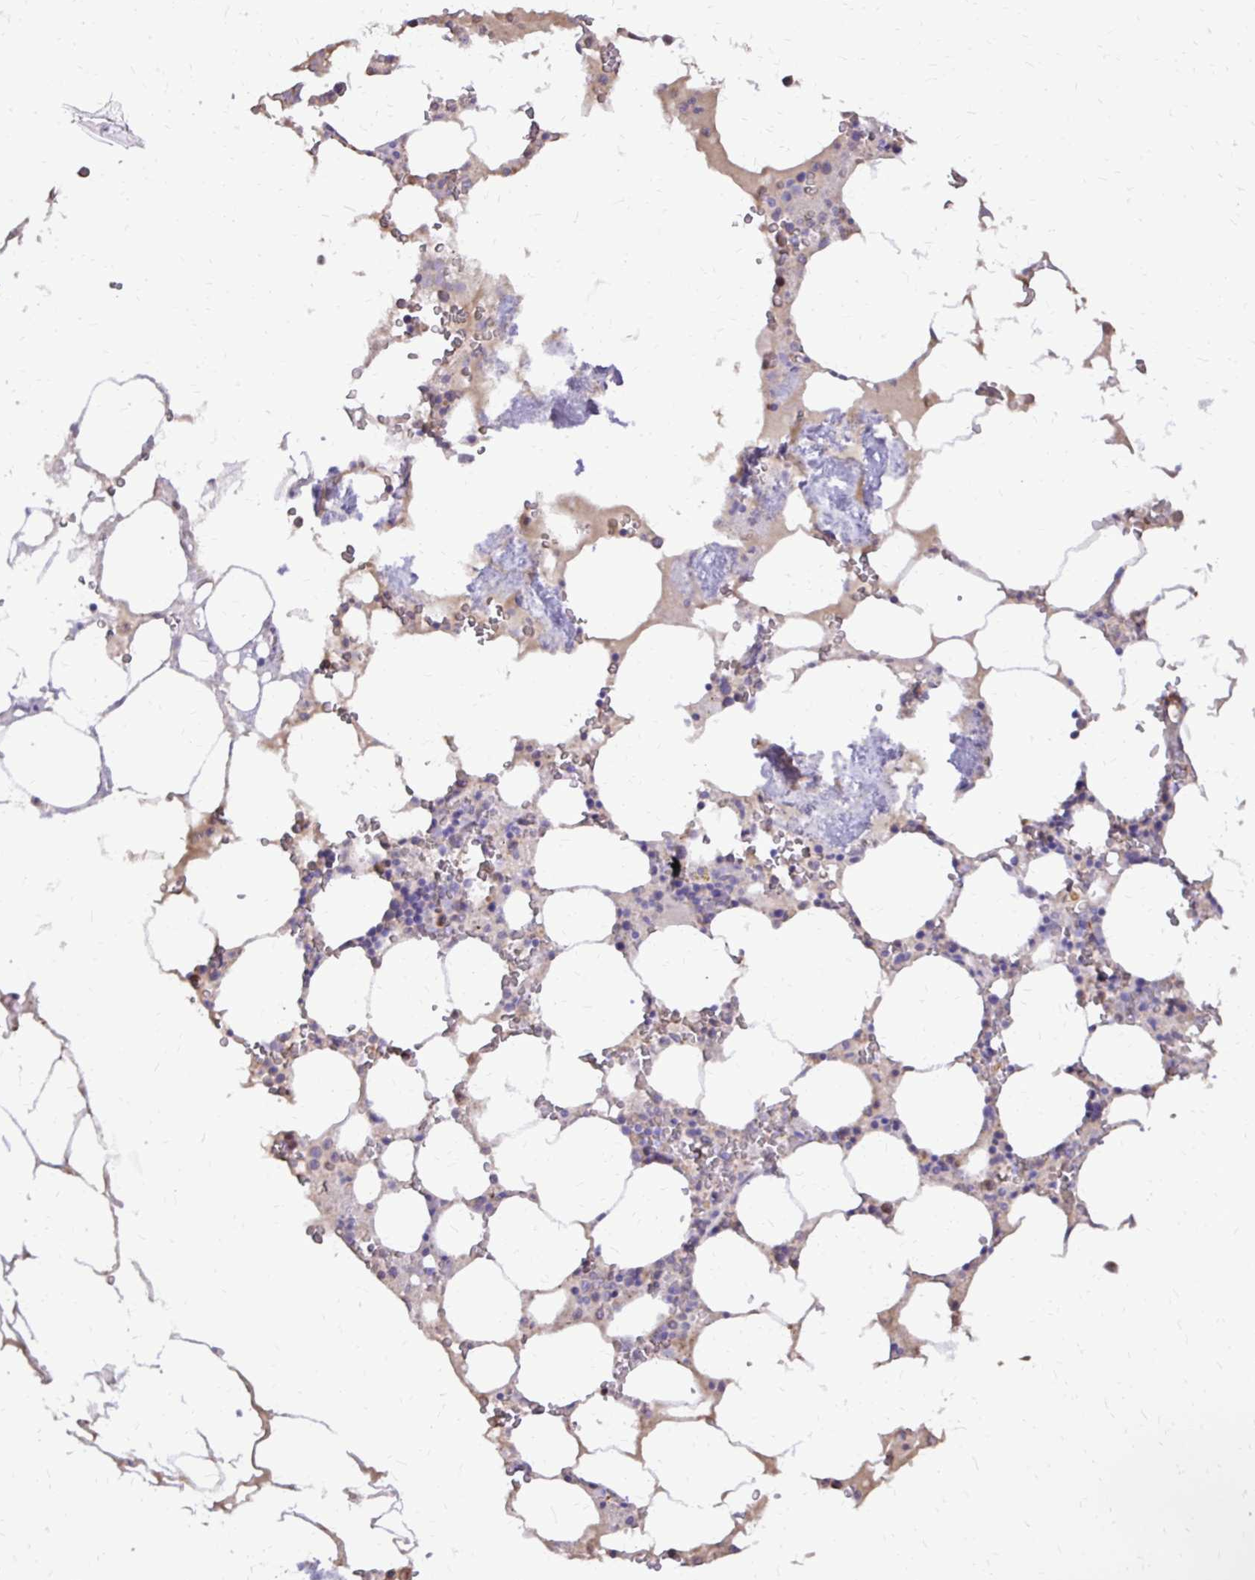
{"staining": {"intensity": "weak", "quantity": "<25%", "location": "cytoplasmic/membranous"}, "tissue": "bone marrow", "cell_type": "Hematopoietic cells", "image_type": "normal", "snomed": [{"axis": "morphology", "description": "Normal tissue, NOS"}, {"axis": "topography", "description": "Bone marrow"}], "caption": "A micrograph of human bone marrow is negative for staining in hematopoietic cells. (IHC, brightfield microscopy, high magnification).", "gene": "CAT", "patient": {"sex": "male", "age": 64}}